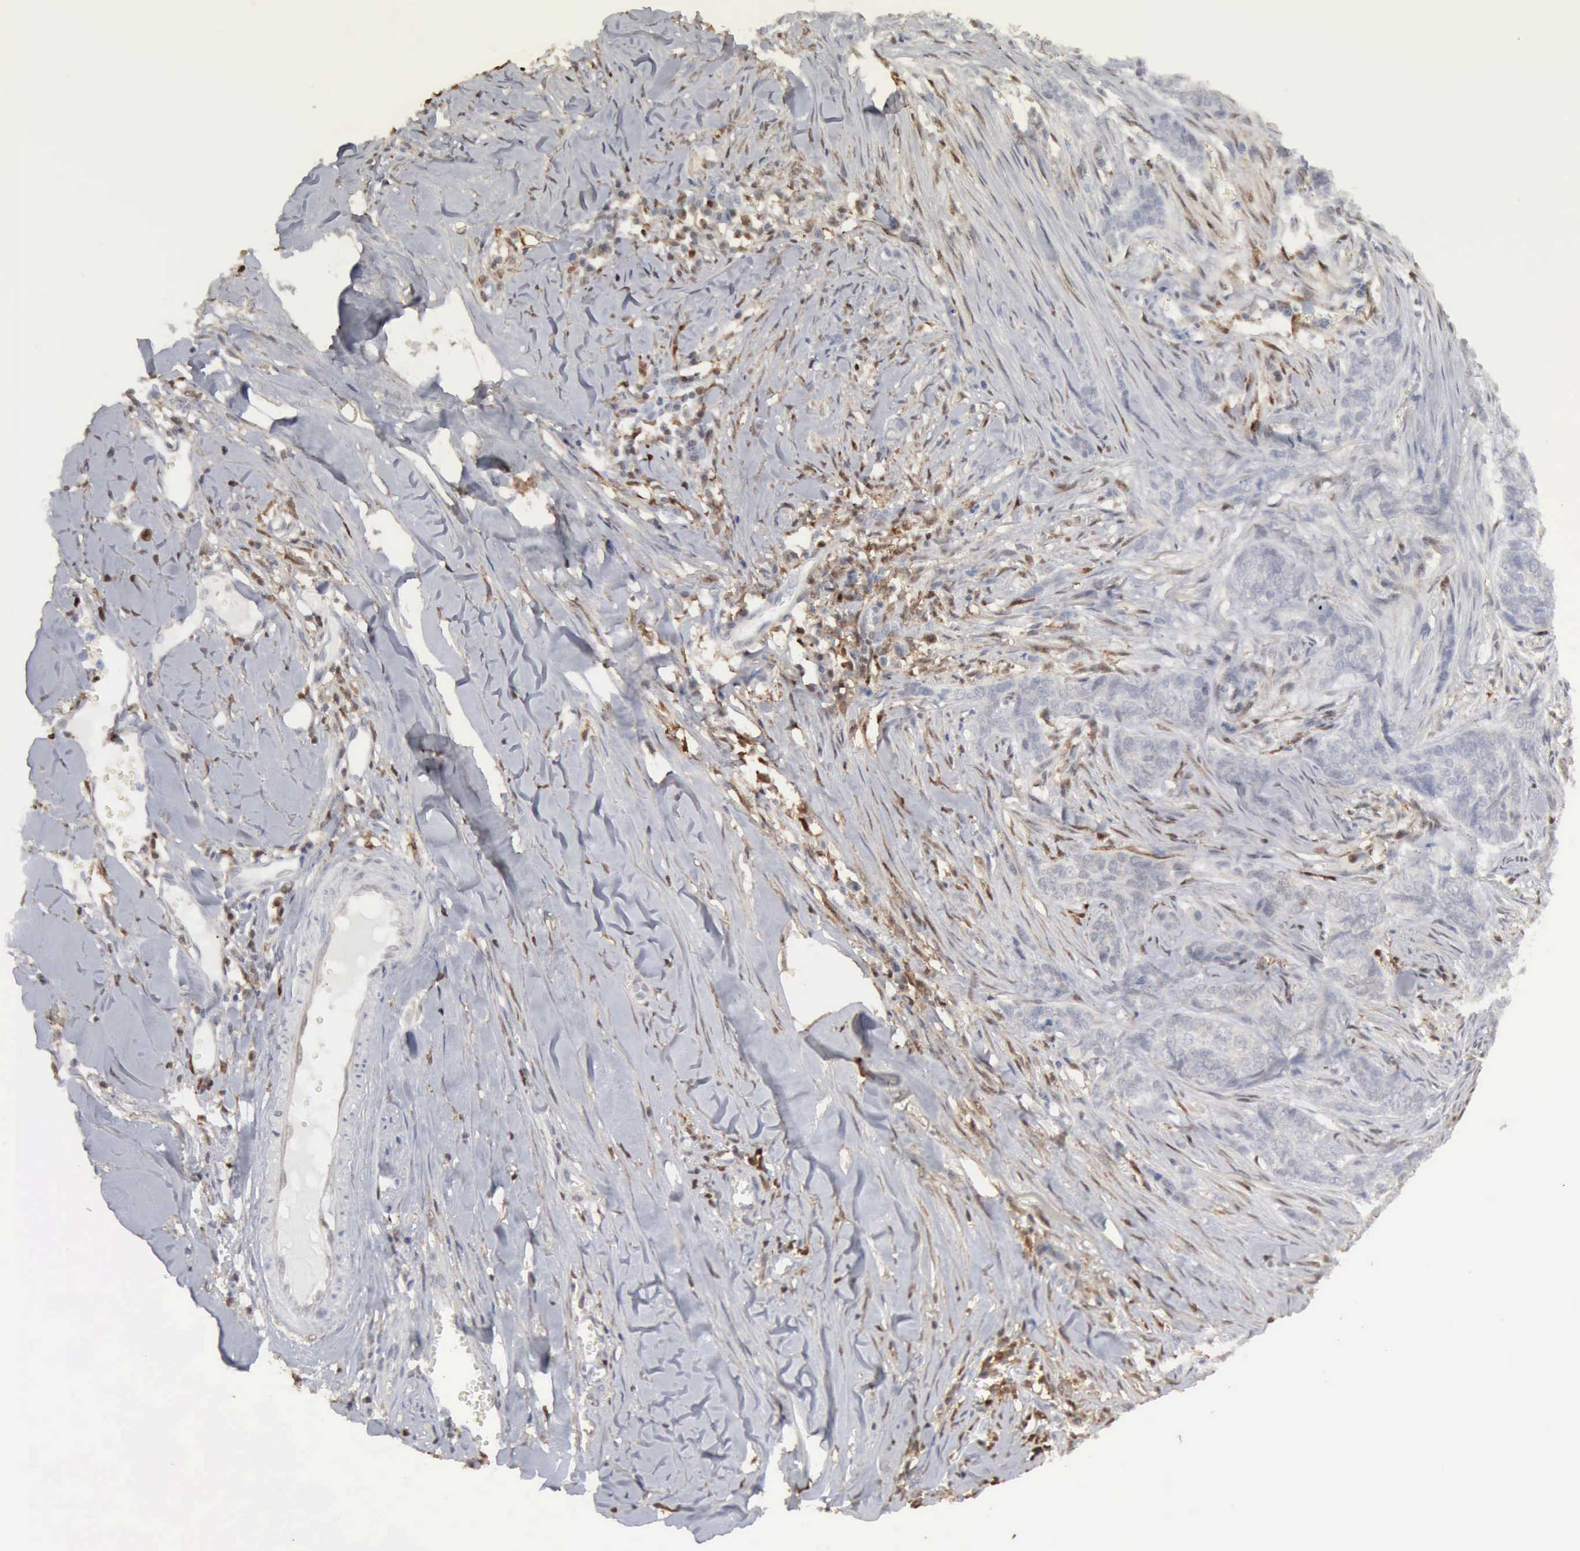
{"staining": {"intensity": "negative", "quantity": "none", "location": "none"}, "tissue": "skin cancer", "cell_type": "Tumor cells", "image_type": "cancer", "snomed": [{"axis": "morphology", "description": "Normal tissue, NOS"}, {"axis": "morphology", "description": "Basal cell carcinoma"}, {"axis": "topography", "description": "Skin"}], "caption": "IHC micrograph of neoplastic tissue: skin cancer stained with DAB (3,3'-diaminobenzidine) displays no significant protein staining in tumor cells.", "gene": "STAT1", "patient": {"sex": "female", "age": 65}}